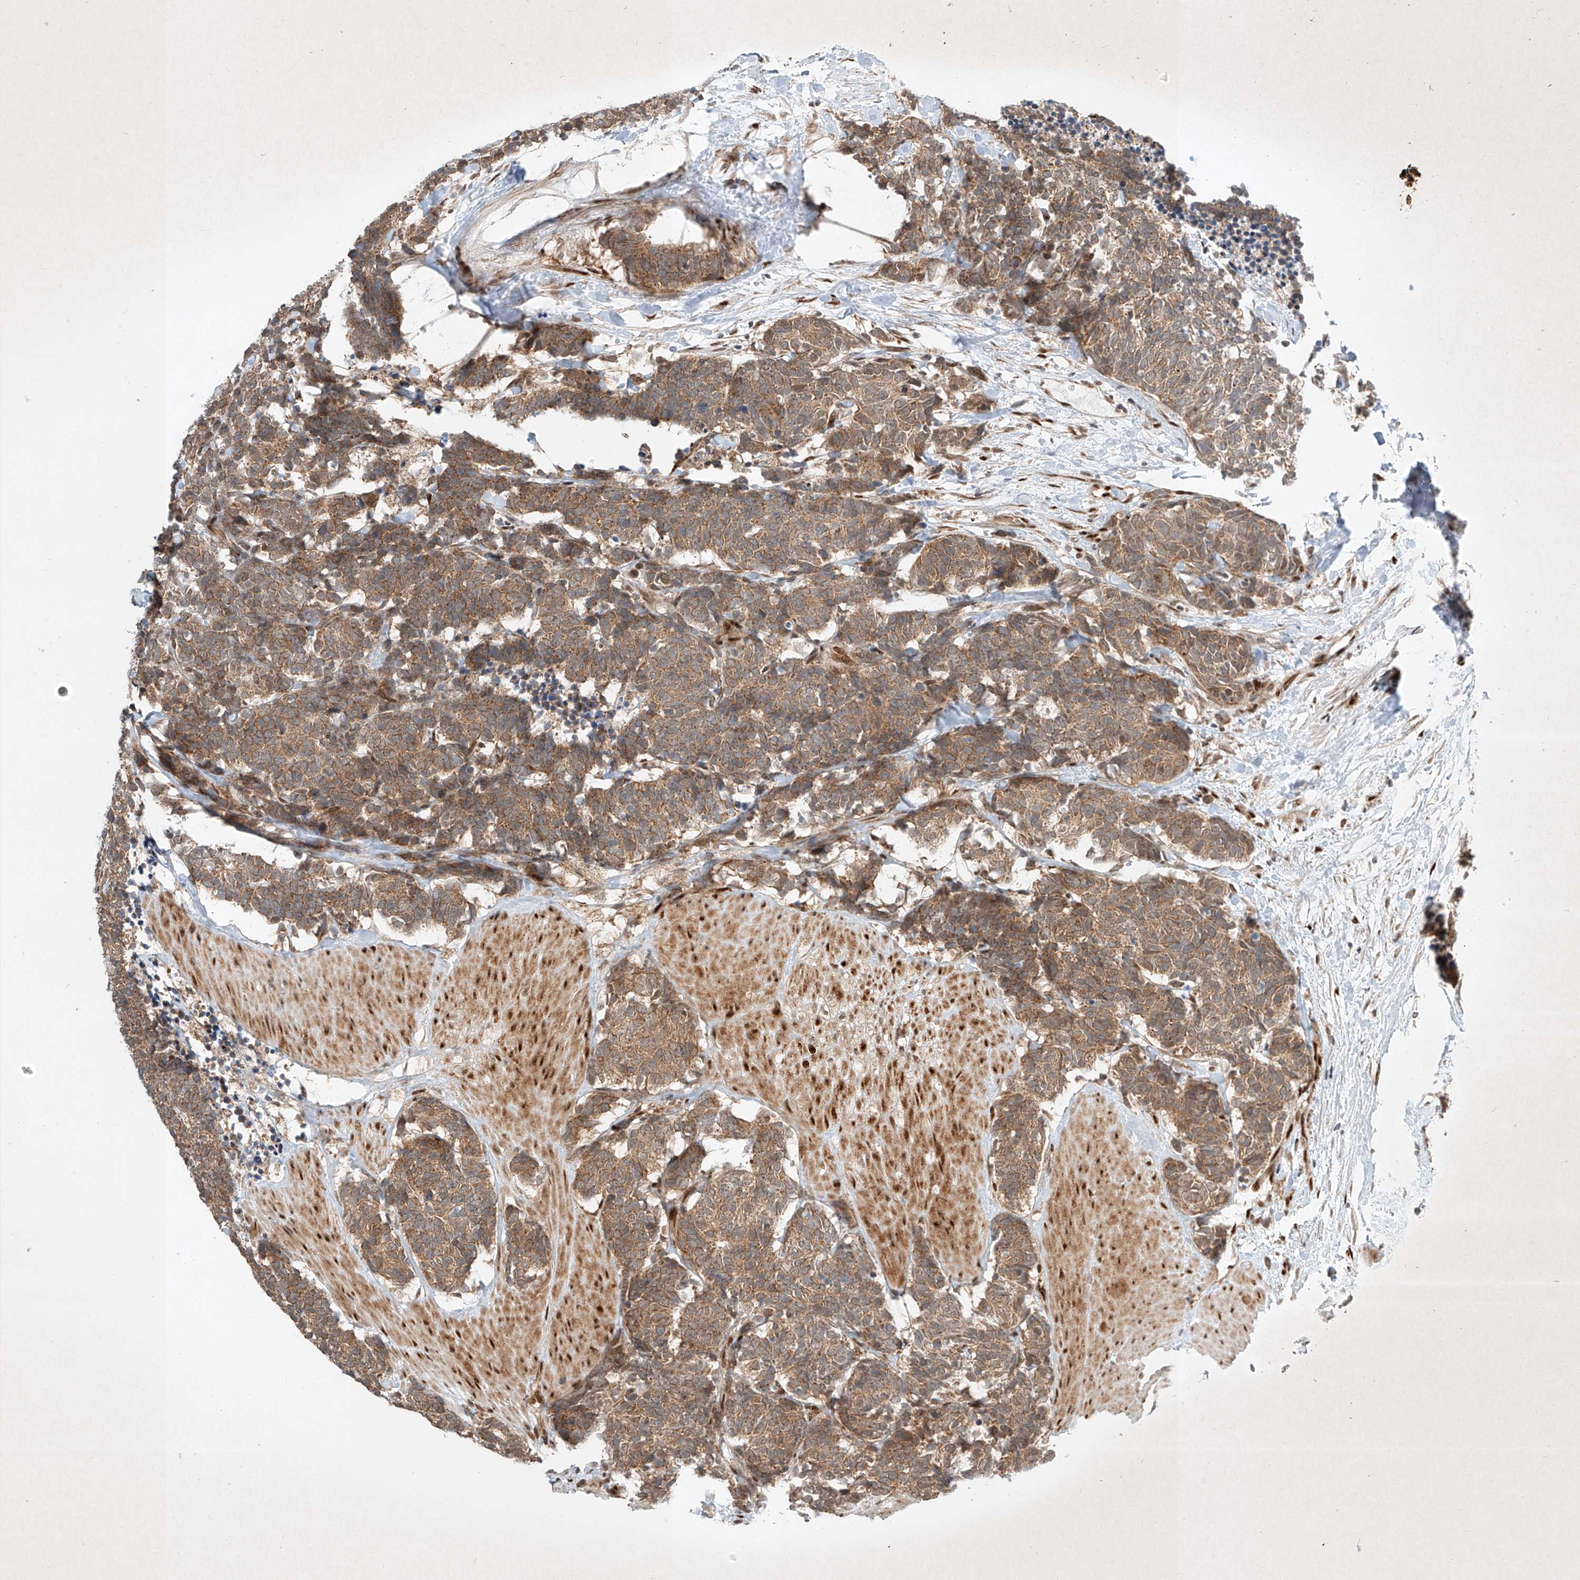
{"staining": {"intensity": "moderate", "quantity": ">75%", "location": "cytoplasmic/membranous"}, "tissue": "carcinoid", "cell_type": "Tumor cells", "image_type": "cancer", "snomed": [{"axis": "morphology", "description": "Carcinoma, NOS"}, {"axis": "morphology", "description": "Carcinoid, malignant, NOS"}, {"axis": "topography", "description": "Urinary bladder"}], "caption": "Tumor cells display moderate cytoplasmic/membranous positivity in approximately >75% of cells in carcinoid.", "gene": "EPG5", "patient": {"sex": "male", "age": 57}}